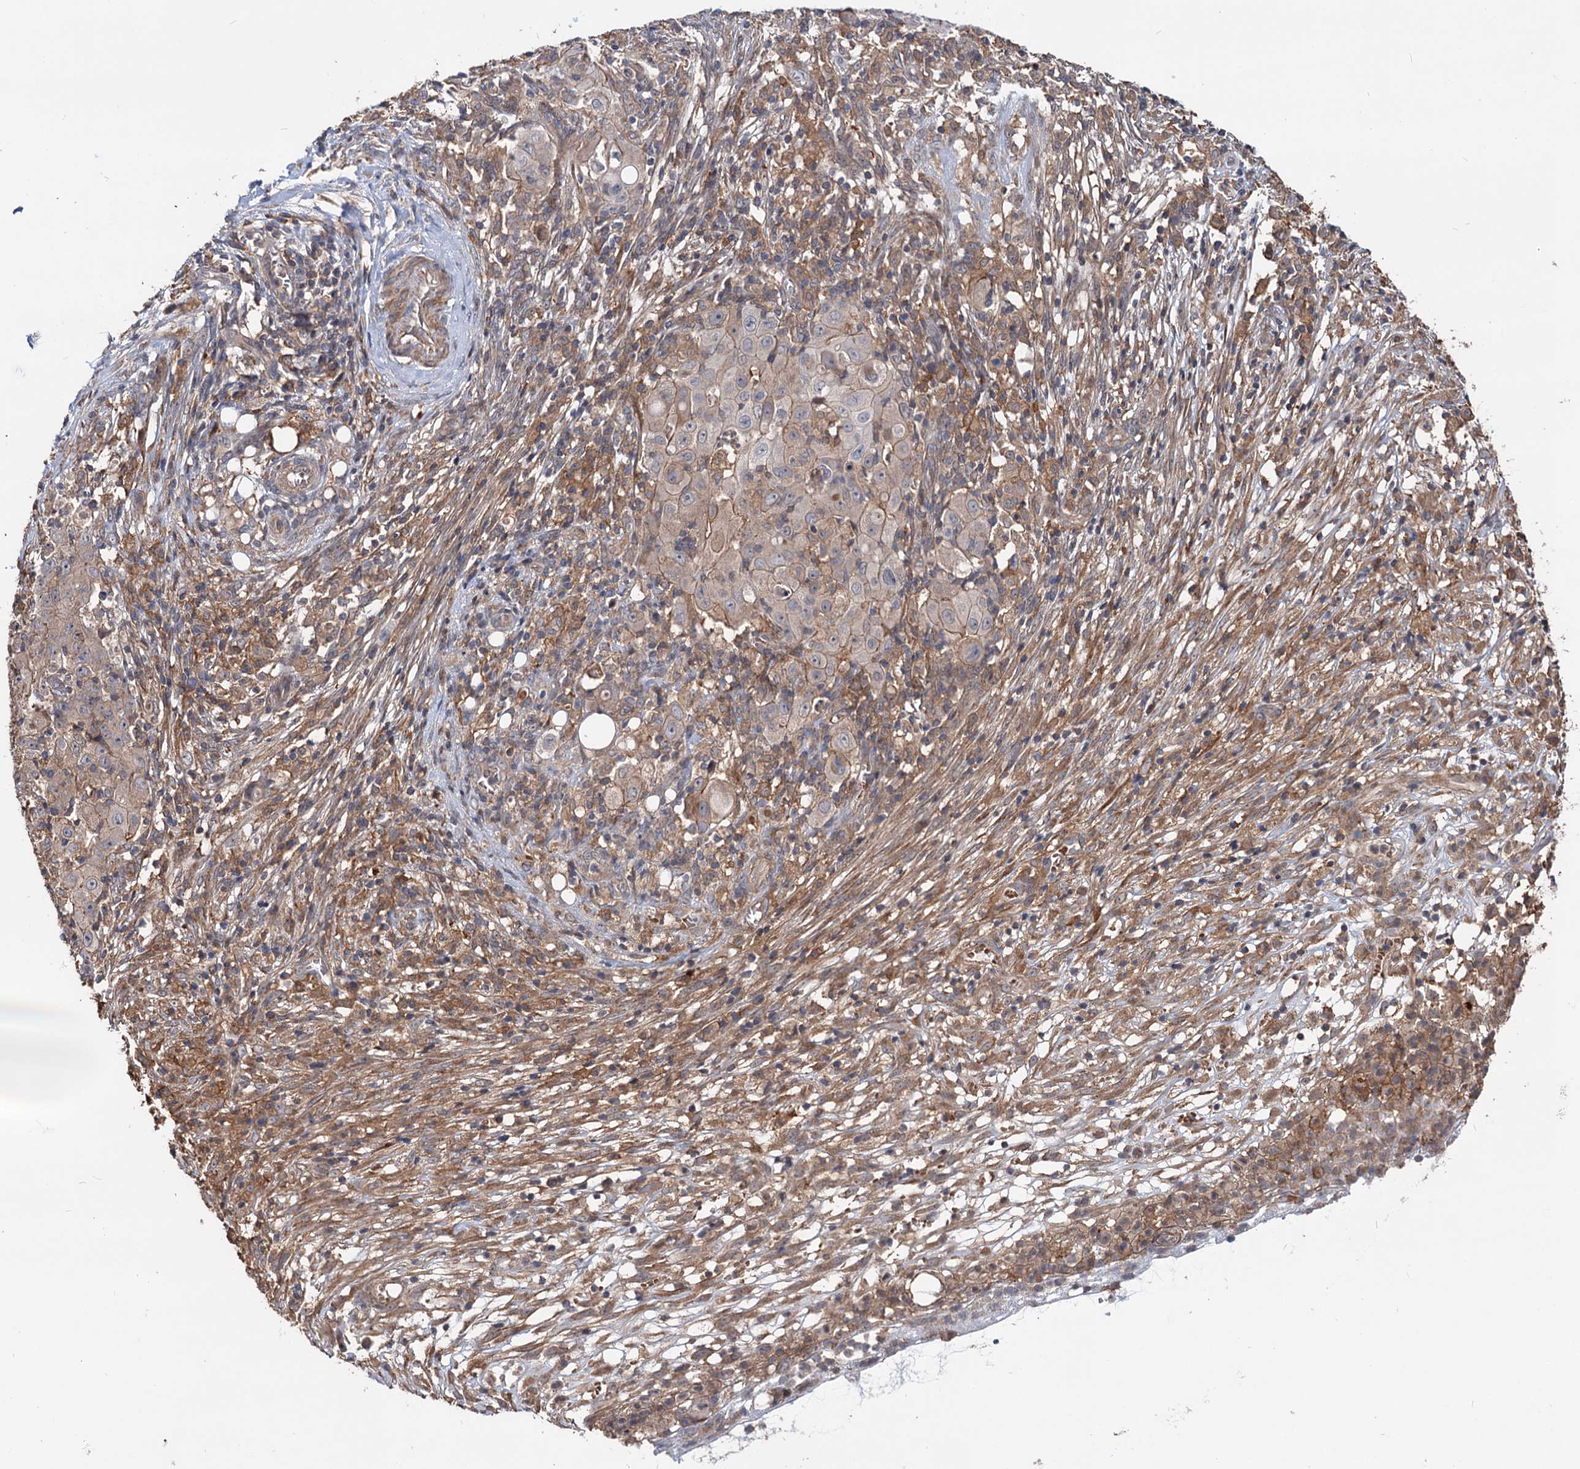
{"staining": {"intensity": "weak", "quantity": "<25%", "location": "cytoplasmic/membranous"}, "tissue": "ovarian cancer", "cell_type": "Tumor cells", "image_type": "cancer", "snomed": [{"axis": "morphology", "description": "Carcinoma, endometroid"}, {"axis": "topography", "description": "Ovary"}], "caption": "Ovarian cancer (endometroid carcinoma) was stained to show a protein in brown. There is no significant staining in tumor cells. (Brightfield microscopy of DAB (3,3'-diaminobenzidine) immunohistochemistry at high magnification).", "gene": "GRIP1", "patient": {"sex": "female", "age": 42}}